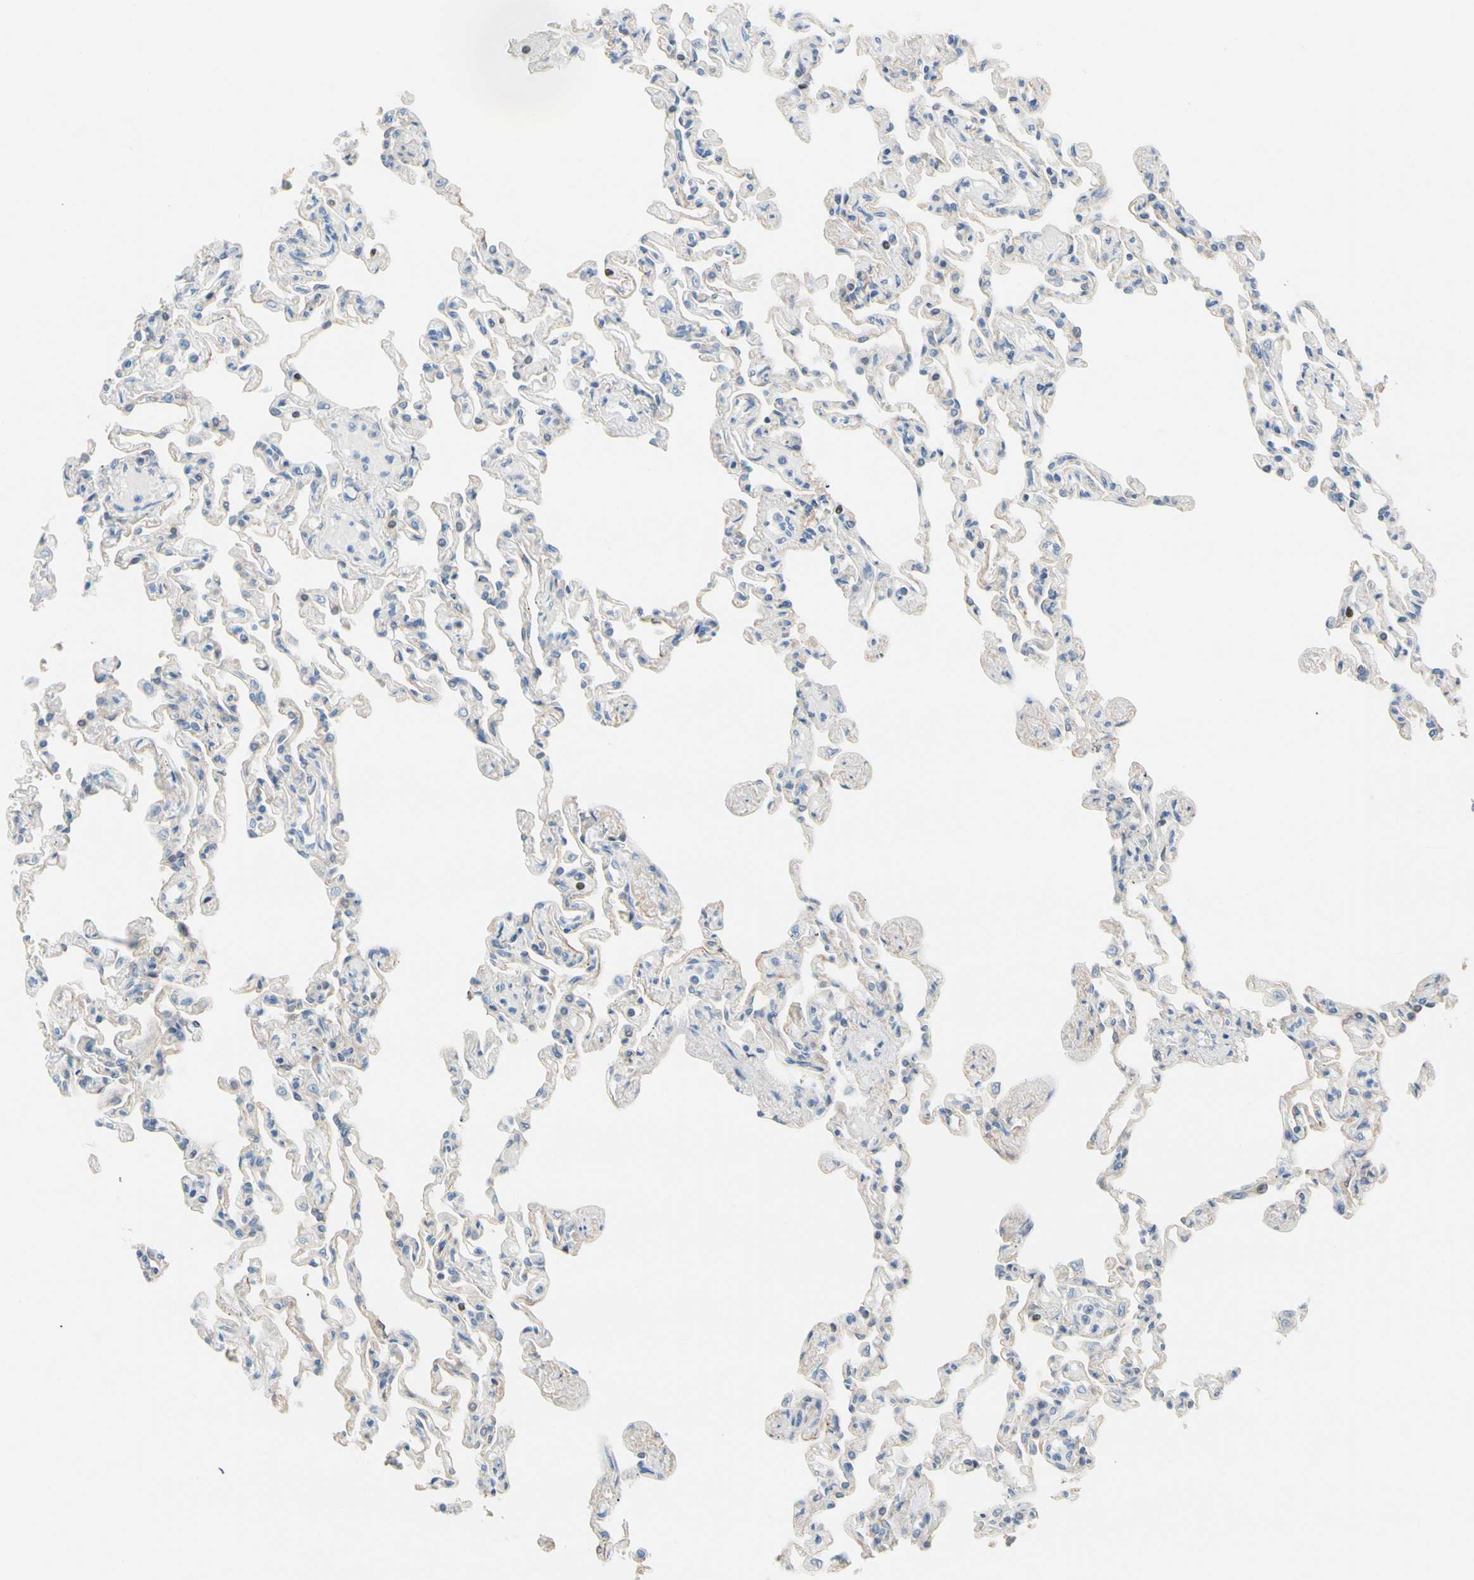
{"staining": {"intensity": "weak", "quantity": "<25%", "location": "cytoplasmic/membranous"}, "tissue": "lung", "cell_type": "Alveolar cells", "image_type": "normal", "snomed": [{"axis": "morphology", "description": "Normal tissue, NOS"}, {"axis": "topography", "description": "Lung"}], "caption": "Lung stained for a protein using IHC shows no positivity alveolar cells.", "gene": "ZNF132", "patient": {"sex": "male", "age": 21}}